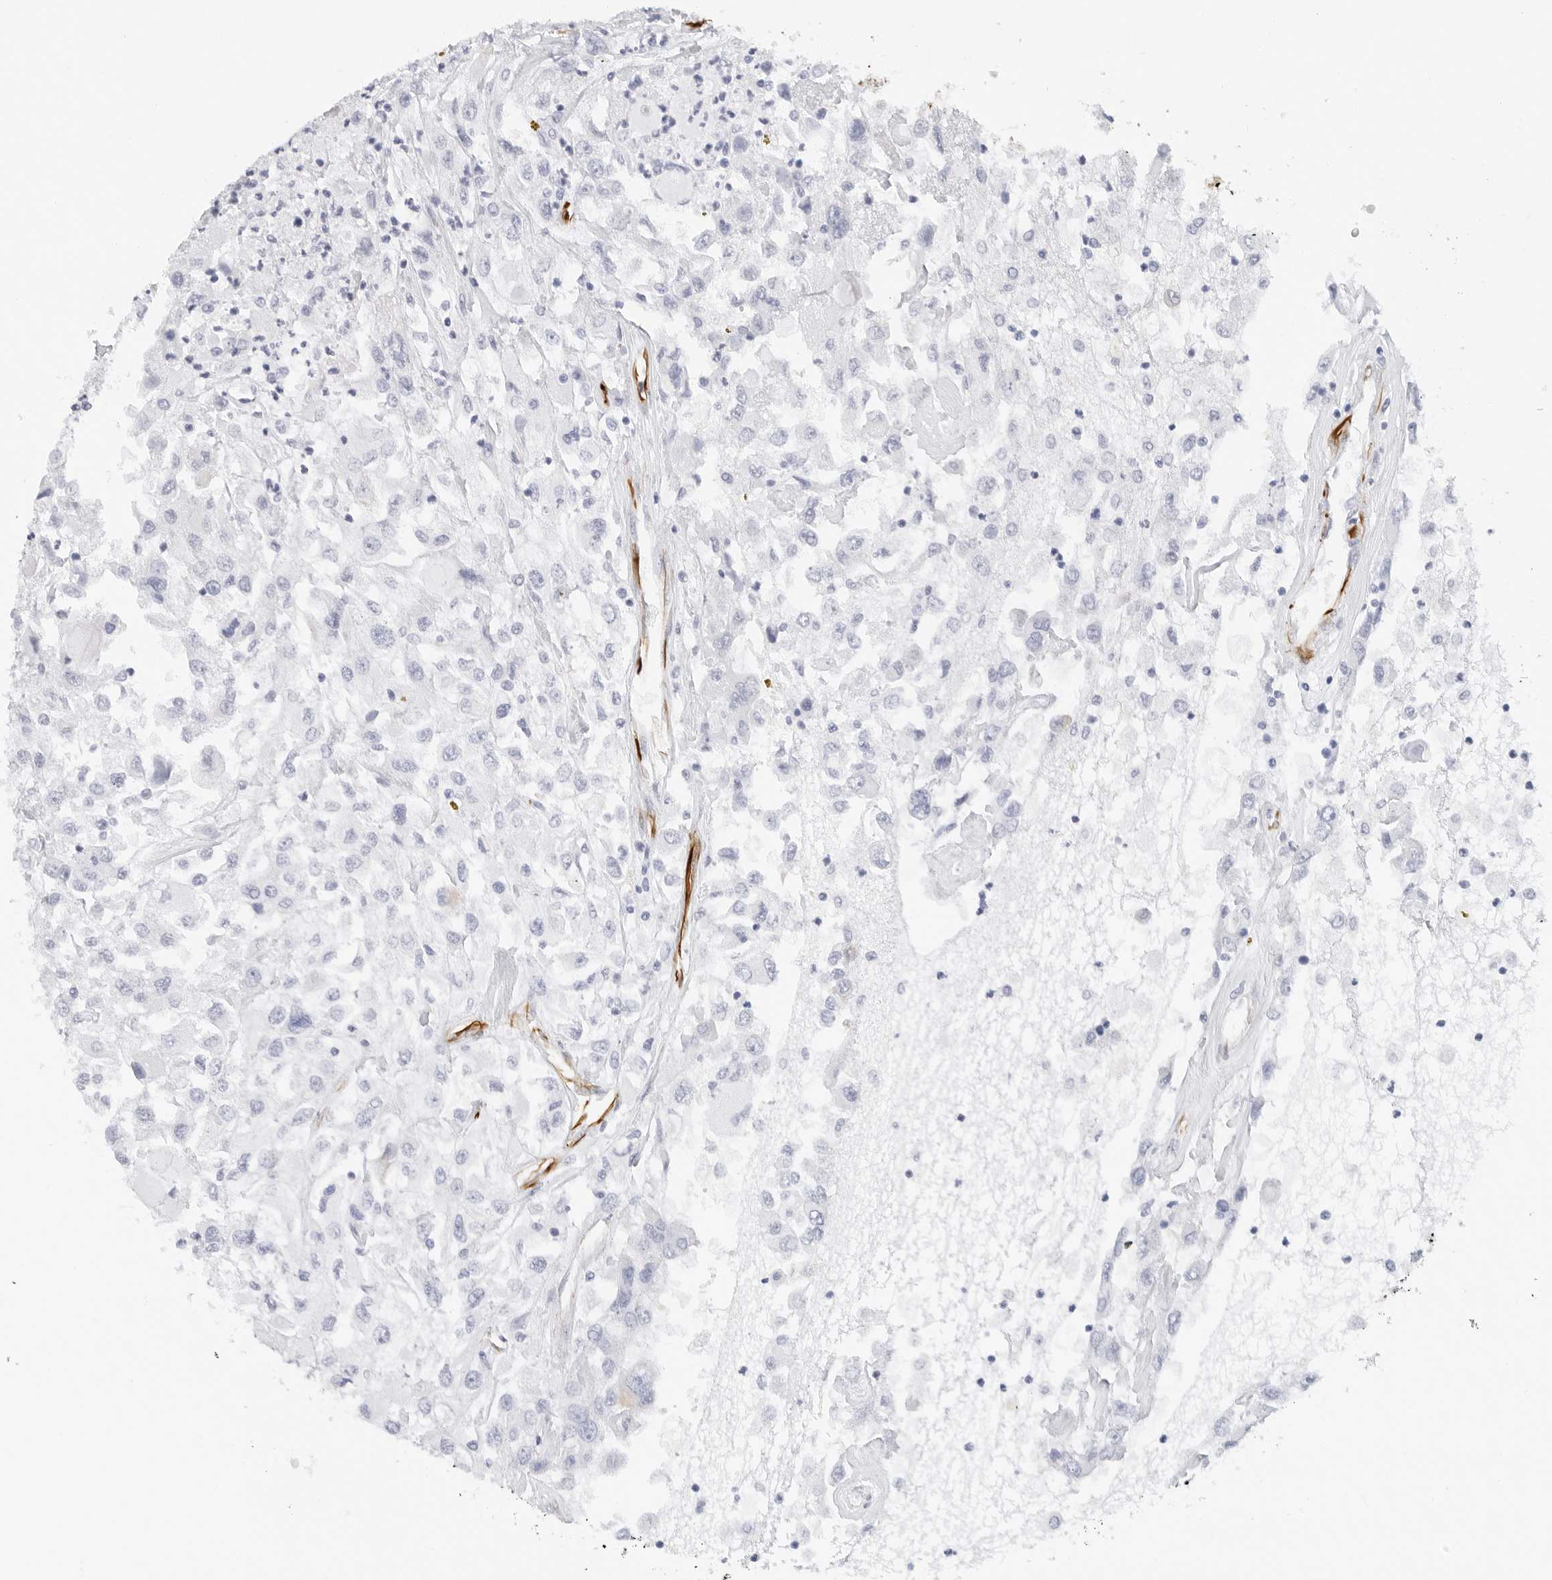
{"staining": {"intensity": "negative", "quantity": "none", "location": "none"}, "tissue": "renal cancer", "cell_type": "Tumor cells", "image_type": "cancer", "snomed": [{"axis": "morphology", "description": "Adenocarcinoma, NOS"}, {"axis": "topography", "description": "Kidney"}], "caption": "This is a histopathology image of immunohistochemistry staining of renal cancer (adenocarcinoma), which shows no expression in tumor cells. (DAB (3,3'-diaminobenzidine) immunohistochemistry (IHC), high magnification).", "gene": "NES", "patient": {"sex": "female", "age": 52}}